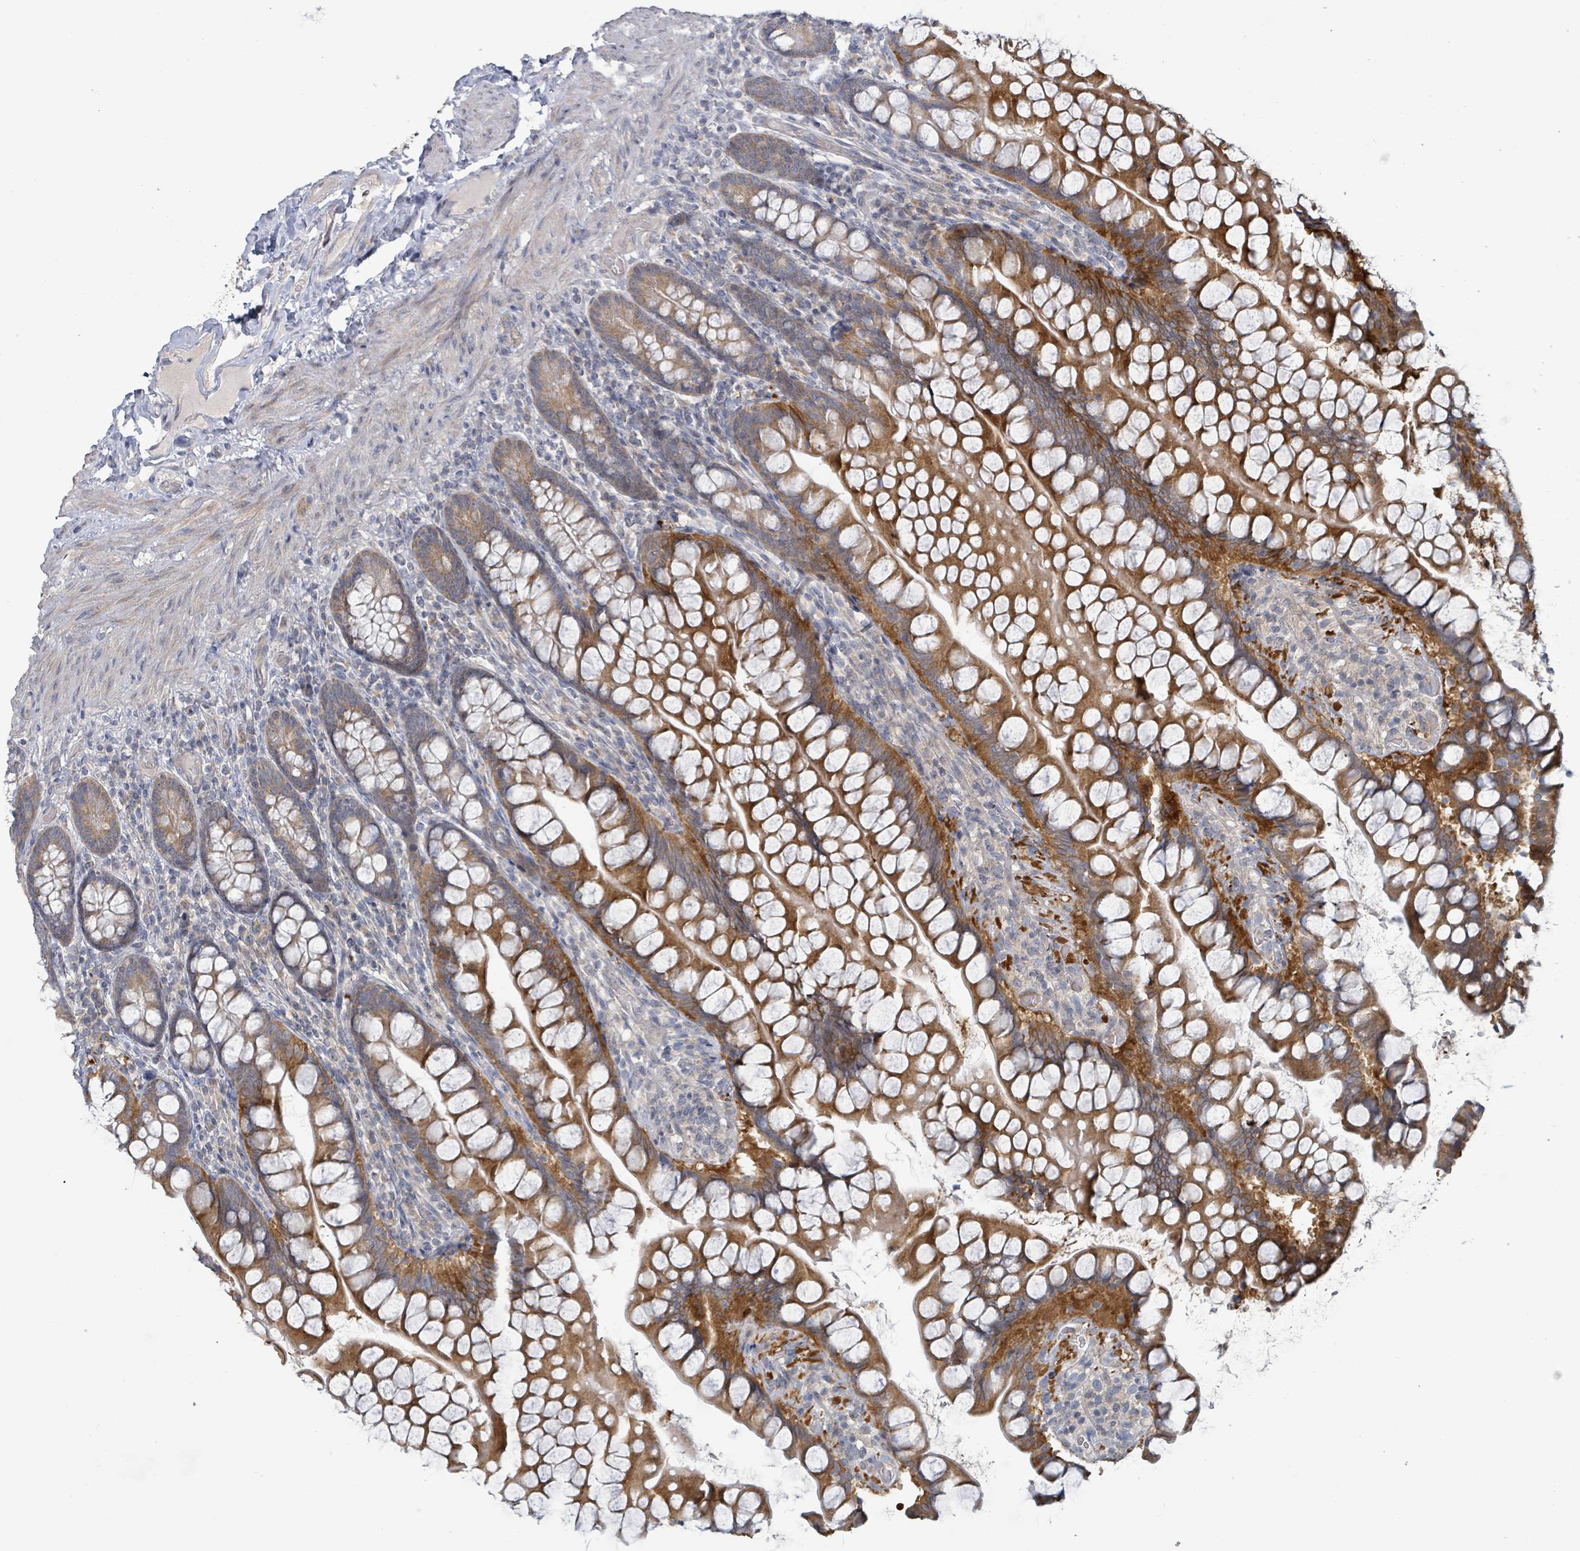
{"staining": {"intensity": "strong", "quantity": "25%-75%", "location": "cytoplasmic/membranous"}, "tissue": "small intestine", "cell_type": "Glandular cells", "image_type": "normal", "snomed": [{"axis": "morphology", "description": "Normal tissue, NOS"}, {"axis": "topography", "description": "Small intestine"}], "caption": "A brown stain highlights strong cytoplasmic/membranous expression of a protein in glandular cells of unremarkable human small intestine. (DAB (3,3'-diaminobenzidine) IHC, brown staining for protein, blue staining for nuclei).", "gene": "RPL32", "patient": {"sex": "male", "age": 70}}